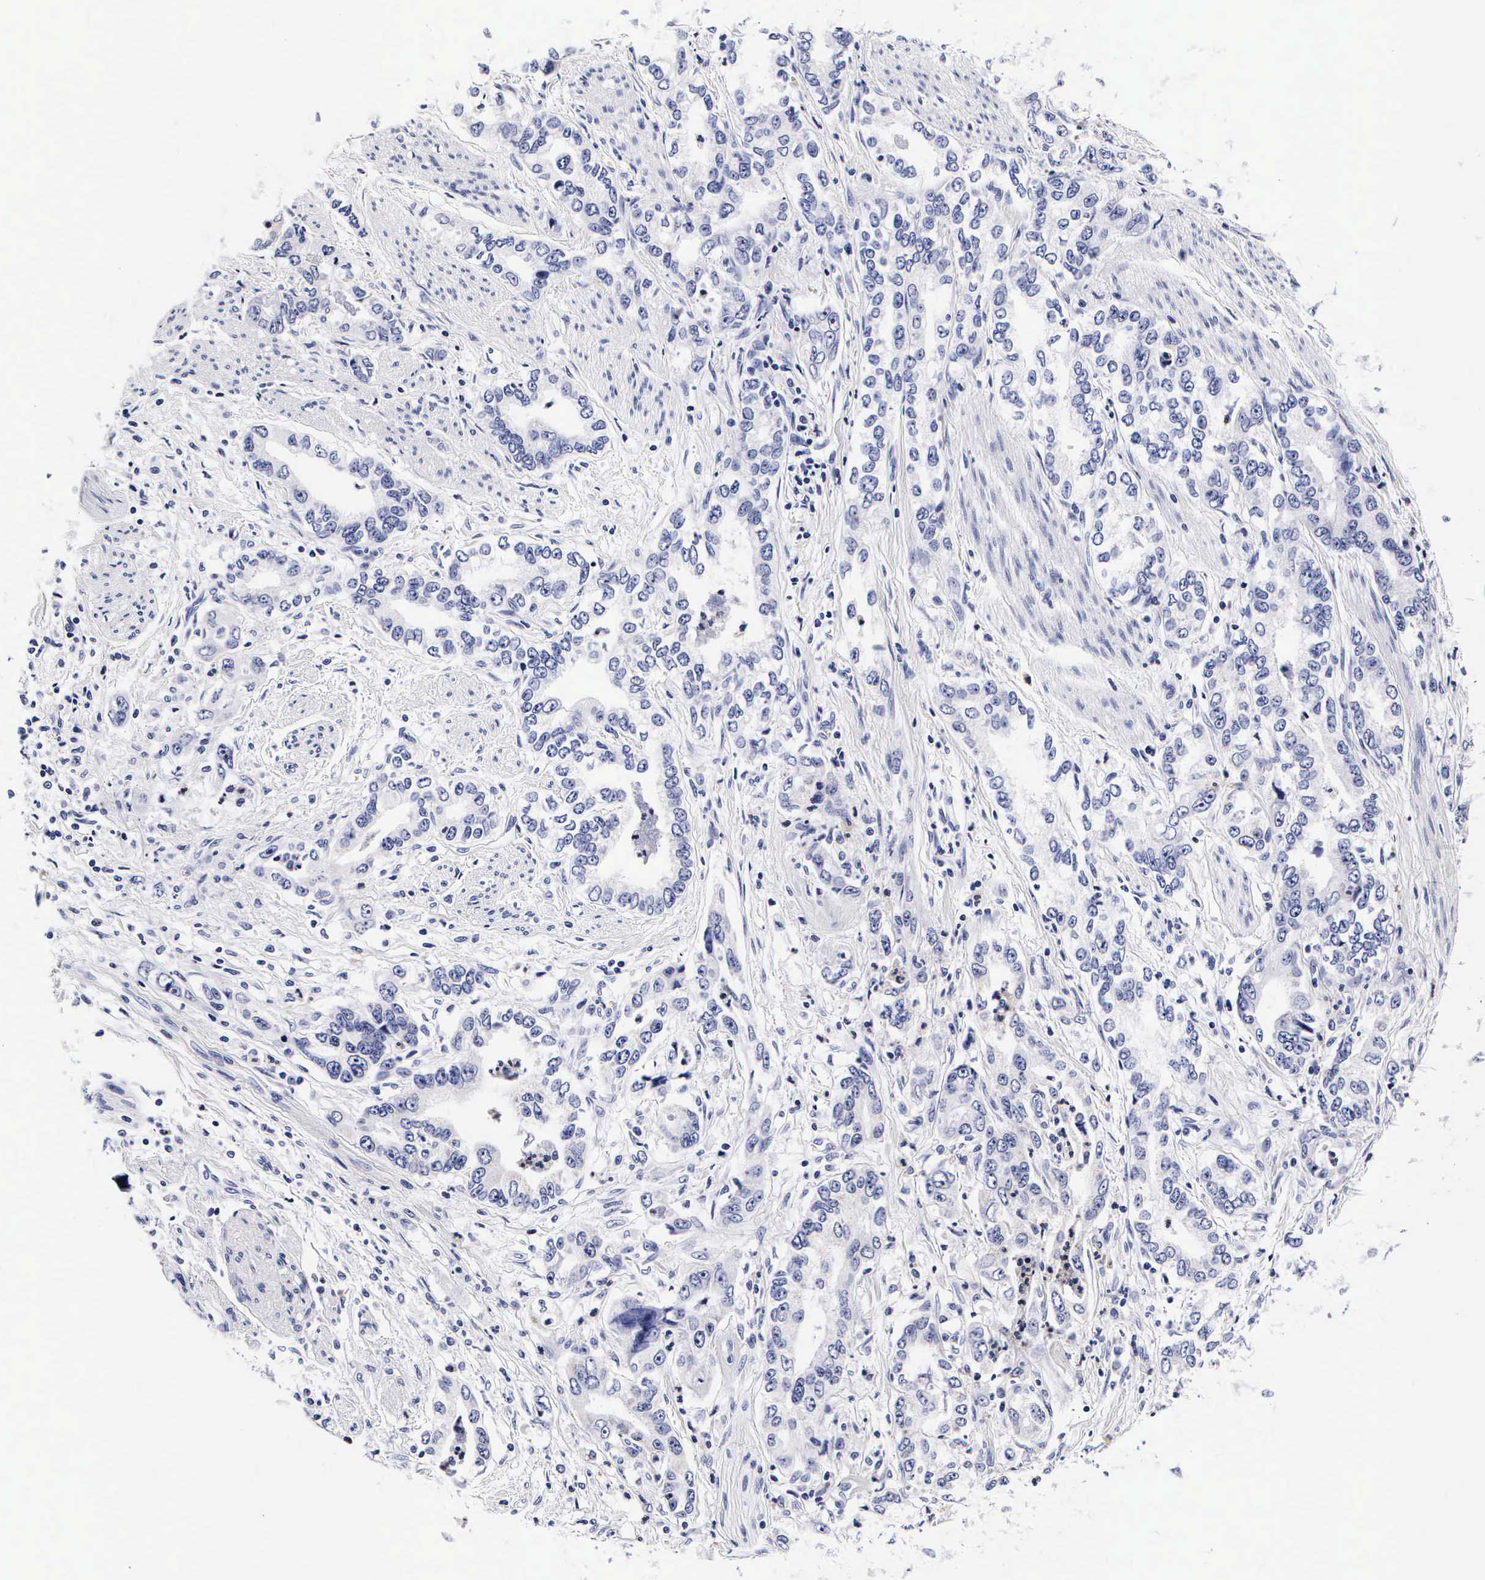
{"staining": {"intensity": "negative", "quantity": "none", "location": "none"}, "tissue": "stomach cancer", "cell_type": "Tumor cells", "image_type": "cancer", "snomed": [{"axis": "morphology", "description": "Adenocarcinoma, NOS"}, {"axis": "topography", "description": "Pancreas"}, {"axis": "topography", "description": "Stomach, upper"}], "caption": "This is an immunohistochemistry (IHC) photomicrograph of human stomach cancer (adenocarcinoma). There is no staining in tumor cells.", "gene": "RNASE6", "patient": {"sex": "male", "age": 77}}